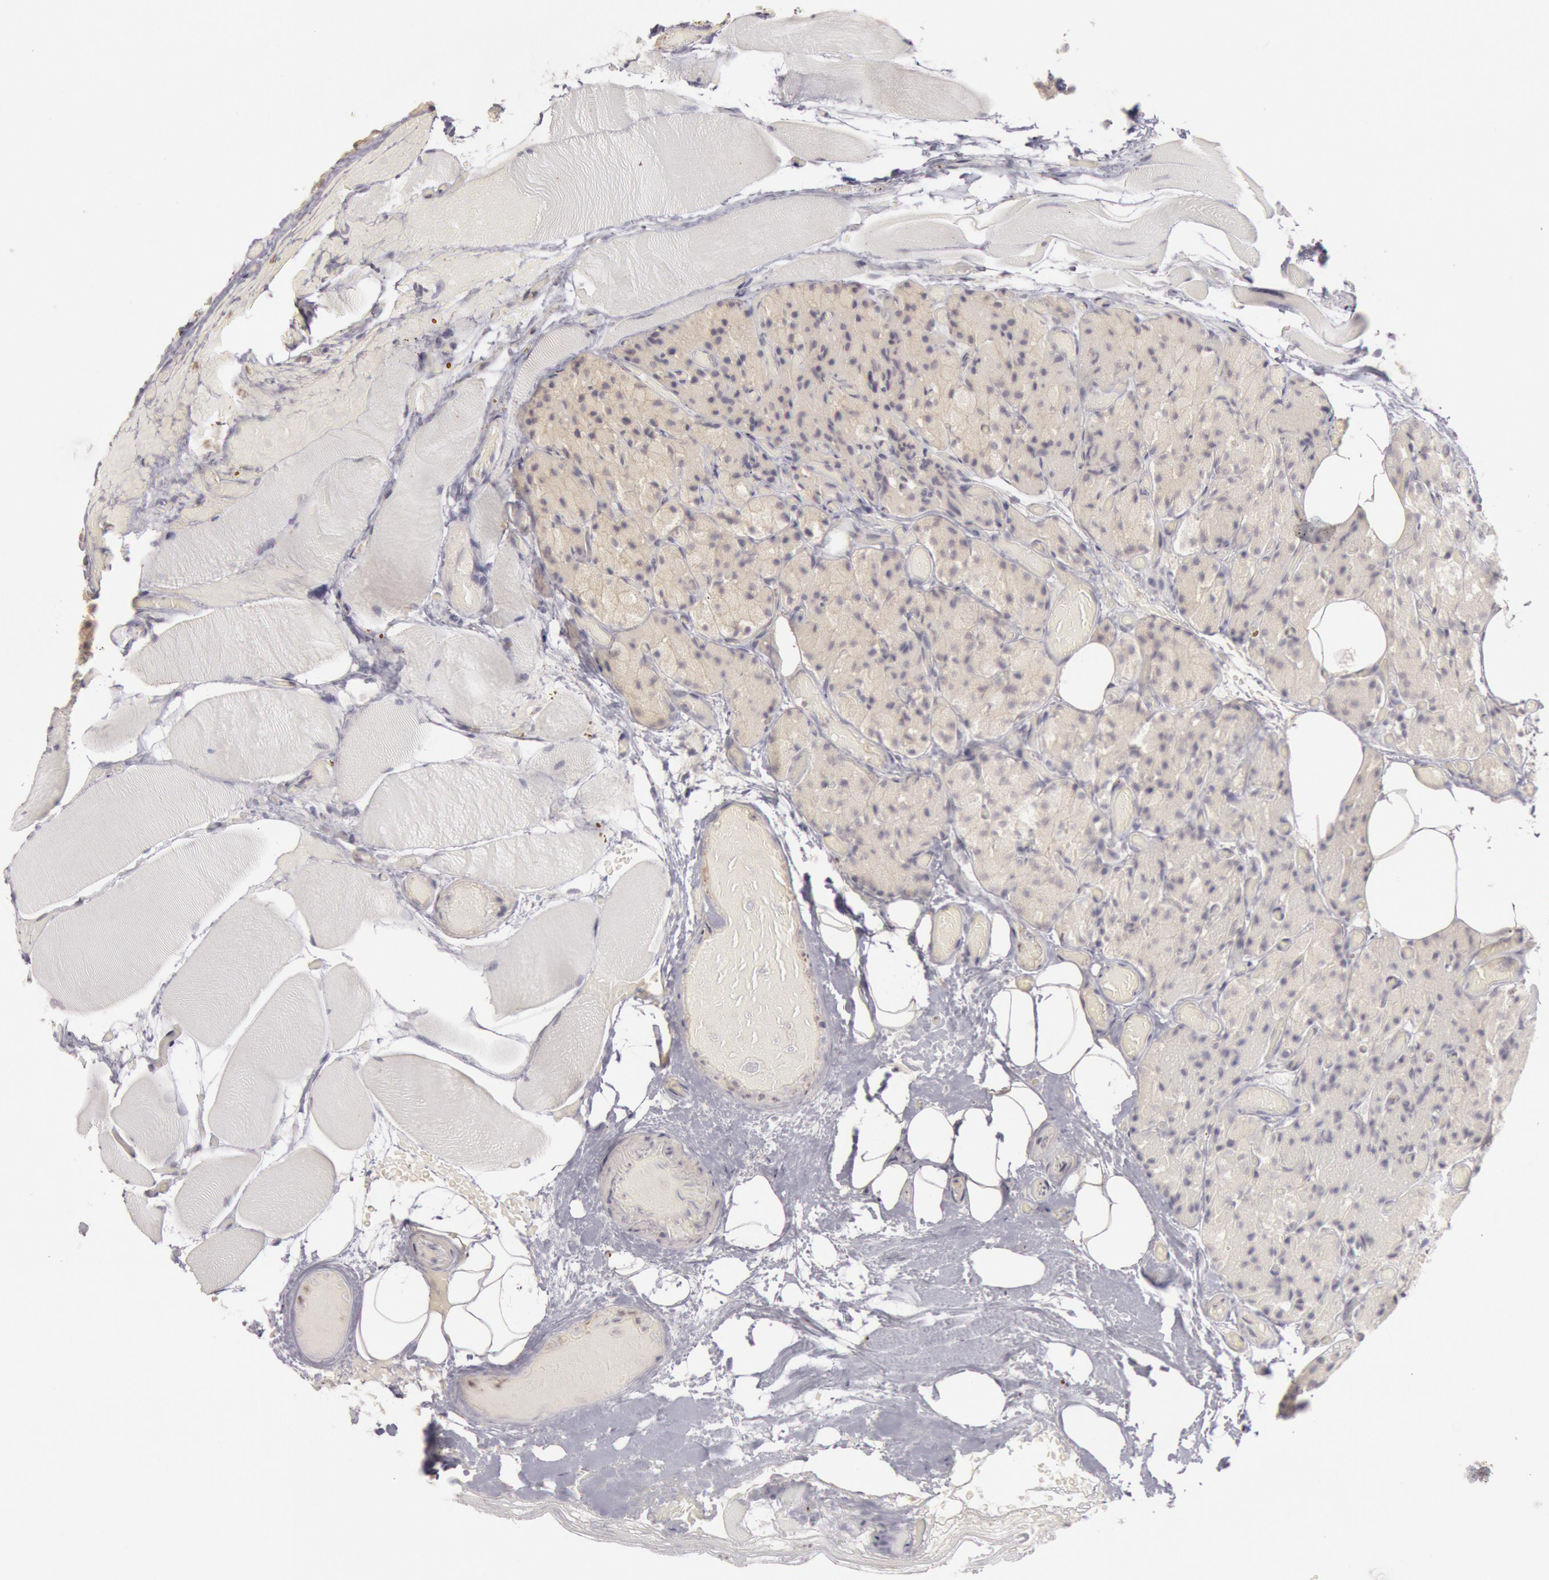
{"staining": {"intensity": "negative", "quantity": "none", "location": "none"}, "tissue": "parathyroid gland", "cell_type": "Glandular cells", "image_type": "normal", "snomed": [{"axis": "morphology", "description": "Normal tissue, NOS"}, {"axis": "topography", "description": "Skeletal muscle"}, {"axis": "topography", "description": "Parathyroid gland"}], "caption": "The image reveals no significant positivity in glandular cells of parathyroid gland.", "gene": "RIMBP3B", "patient": {"sex": "female", "age": 37}}